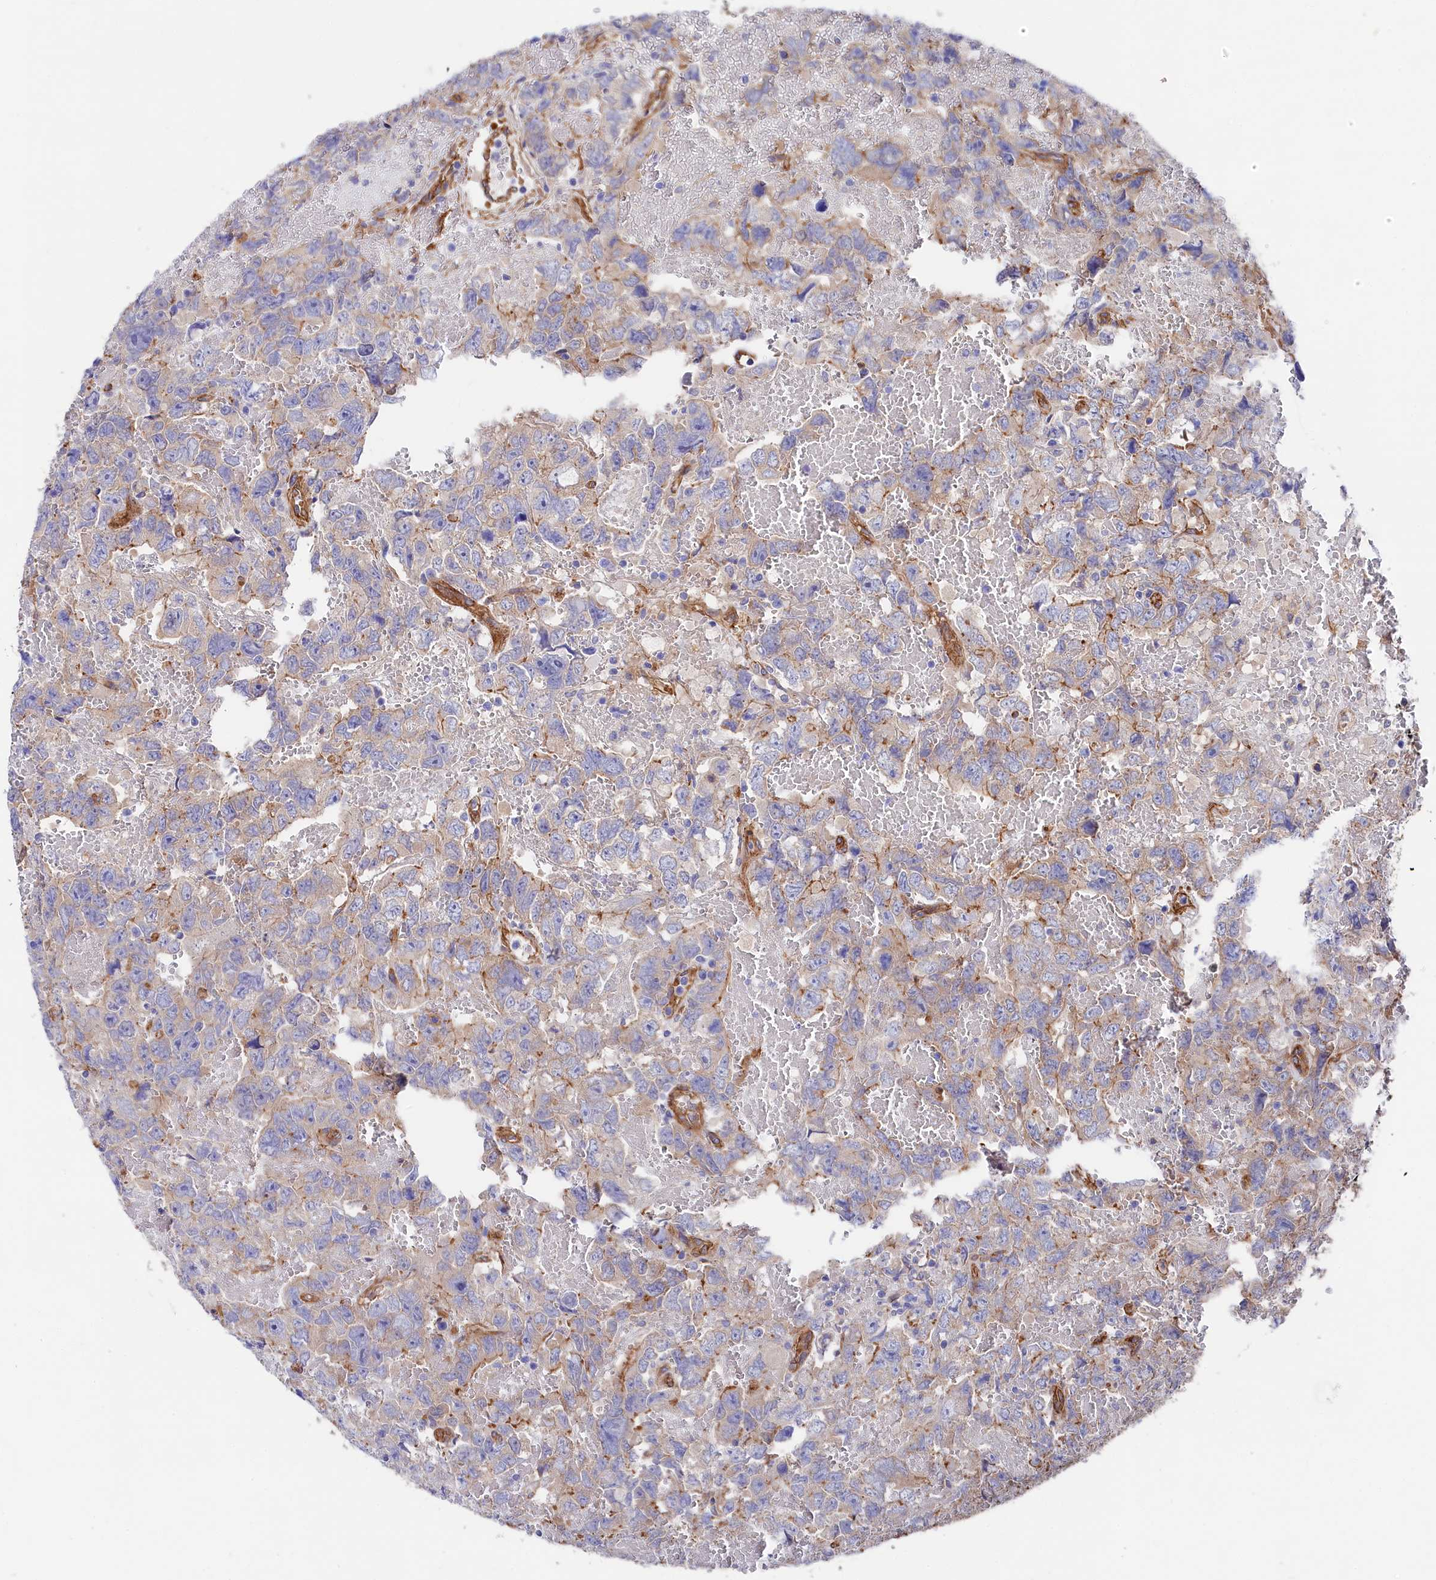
{"staining": {"intensity": "moderate", "quantity": "<25%", "location": "cytoplasmic/membranous"}, "tissue": "testis cancer", "cell_type": "Tumor cells", "image_type": "cancer", "snomed": [{"axis": "morphology", "description": "Carcinoma, Embryonal, NOS"}, {"axis": "topography", "description": "Testis"}], "caption": "Tumor cells display moderate cytoplasmic/membranous staining in approximately <25% of cells in embryonal carcinoma (testis).", "gene": "TNKS1BP1", "patient": {"sex": "male", "age": 45}}